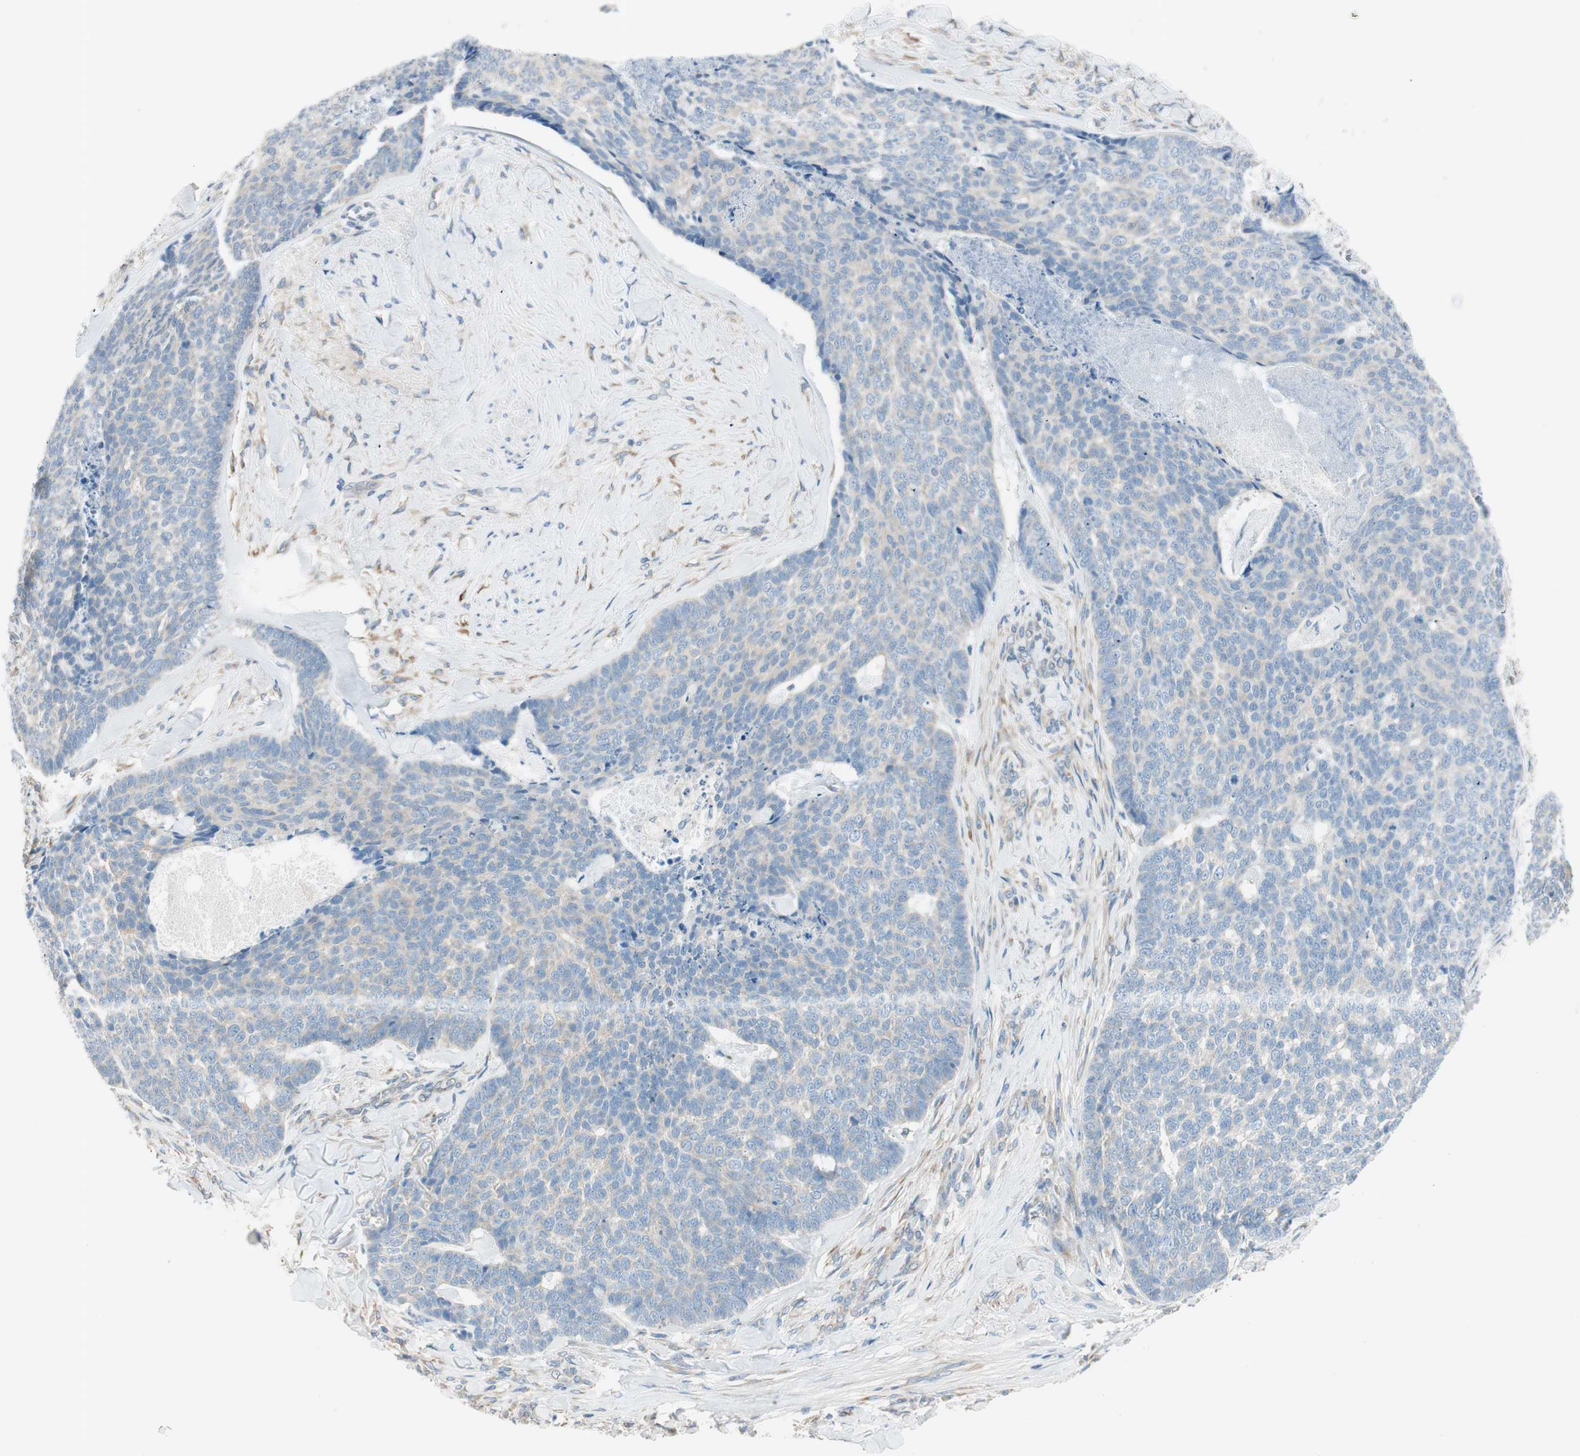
{"staining": {"intensity": "negative", "quantity": "none", "location": "none"}, "tissue": "skin cancer", "cell_type": "Tumor cells", "image_type": "cancer", "snomed": [{"axis": "morphology", "description": "Basal cell carcinoma"}, {"axis": "topography", "description": "Skin"}], "caption": "A high-resolution micrograph shows immunohistochemistry (IHC) staining of skin cancer (basal cell carcinoma), which reveals no significant staining in tumor cells.", "gene": "CDK3", "patient": {"sex": "male", "age": 84}}